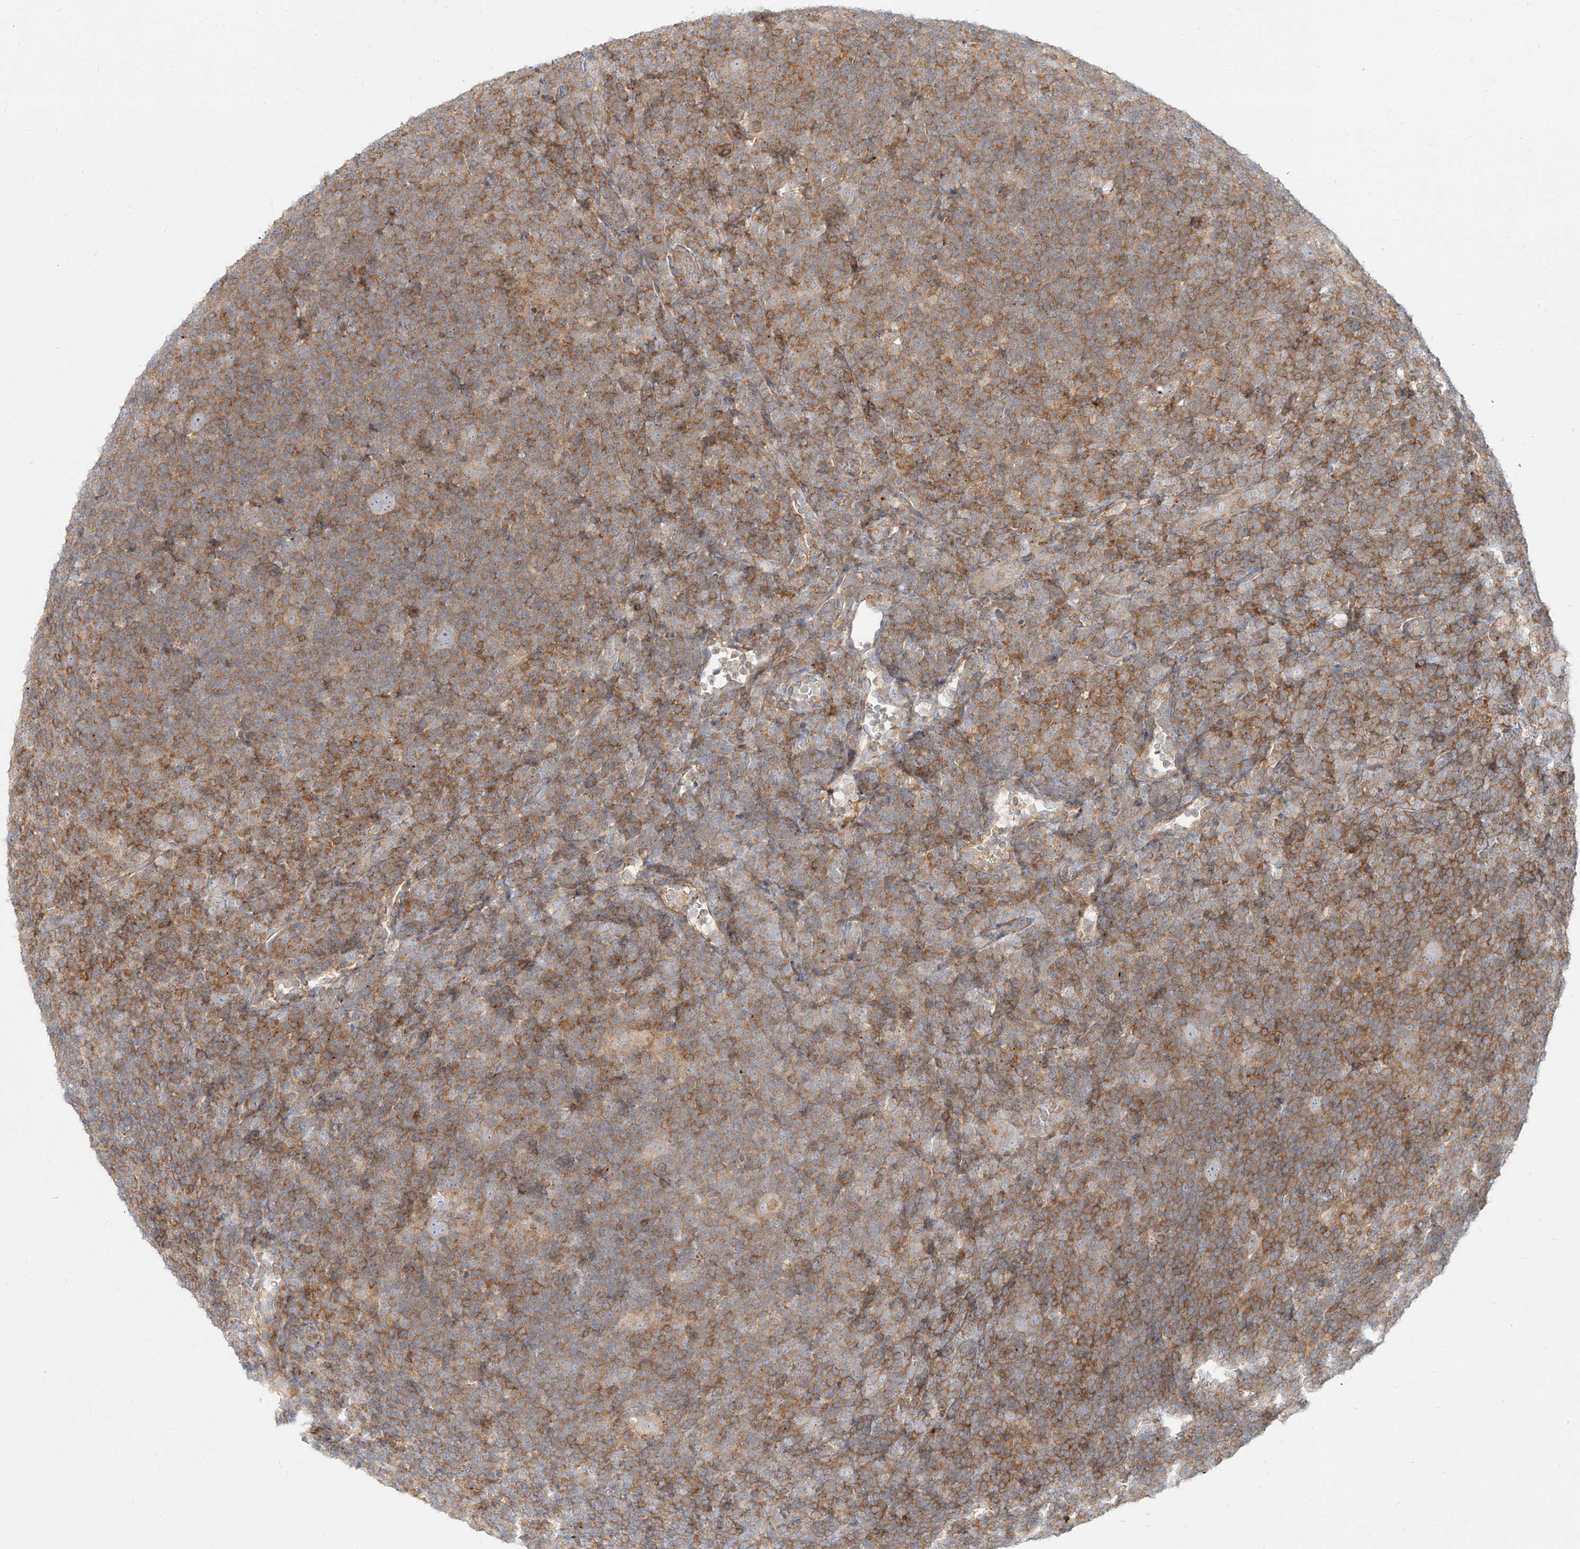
{"staining": {"intensity": "negative", "quantity": "none", "location": "none"}, "tissue": "lymphoma", "cell_type": "Tumor cells", "image_type": "cancer", "snomed": [{"axis": "morphology", "description": "Hodgkin's disease, NOS"}, {"axis": "topography", "description": "Lymph node"}], "caption": "This is an immunohistochemistry photomicrograph of Hodgkin's disease. There is no staining in tumor cells.", "gene": "SLC2A12", "patient": {"sex": "female", "age": 57}}